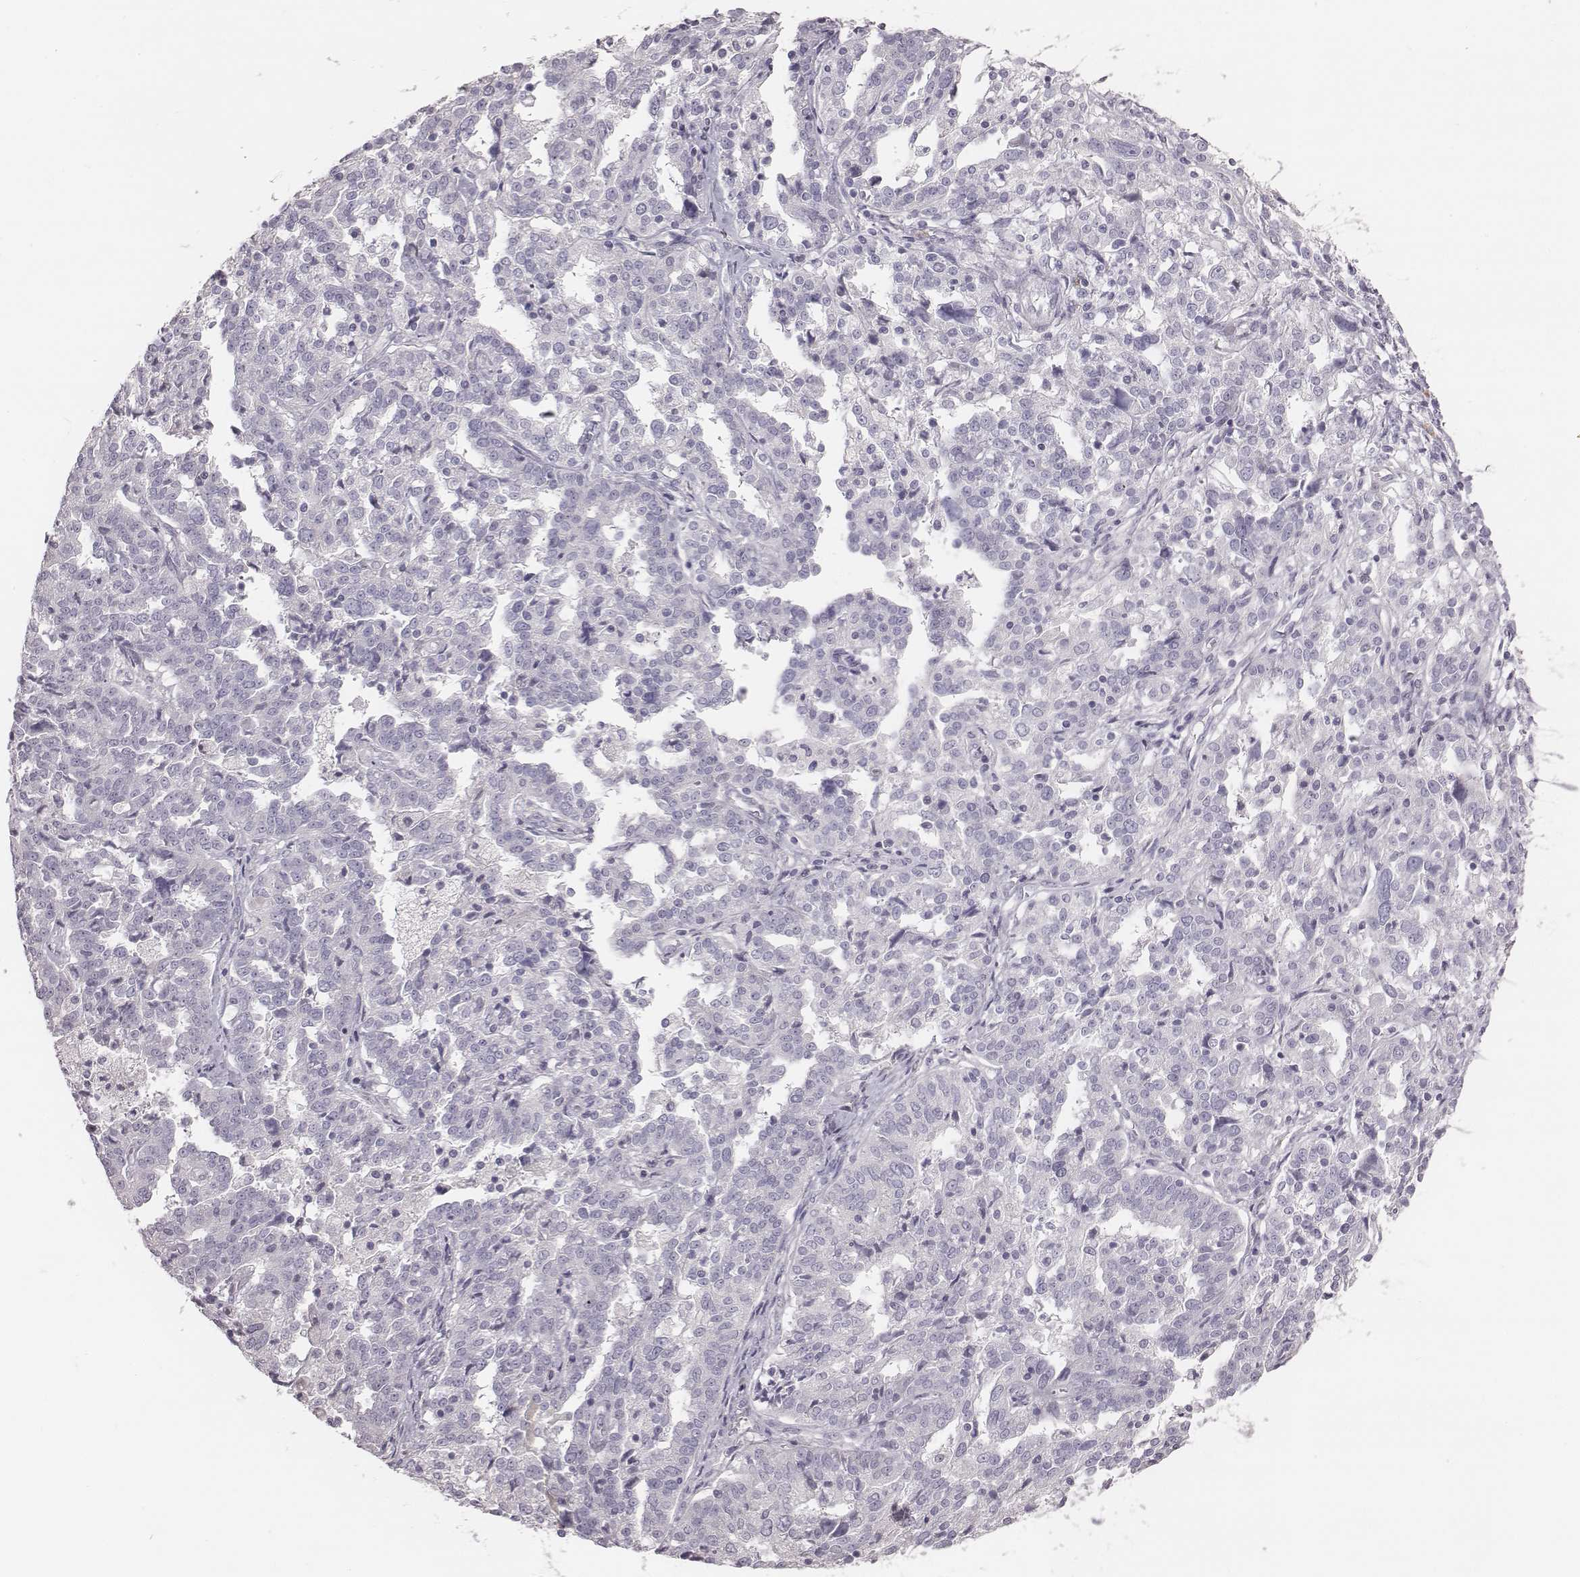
{"staining": {"intensity": "negative", "quantity": "none", "location": "none"}, "tissue": "ovarian cancer", "cell_type": "Tumor cells", "image_type": "cancer", "snomed": [{"axis": "morphology", "description": "Cystadenocarcinoma, serous, NOS"}, {"axis": "topography", "description": "Ovary"}], "caption": "Serous cystadenocarcinoma (ovarian) stained for a protein using immunohistochemistry shows no expression tumor cells.", "gene": "C6orf58", "patient": {"sex": "female", "age": 67}}